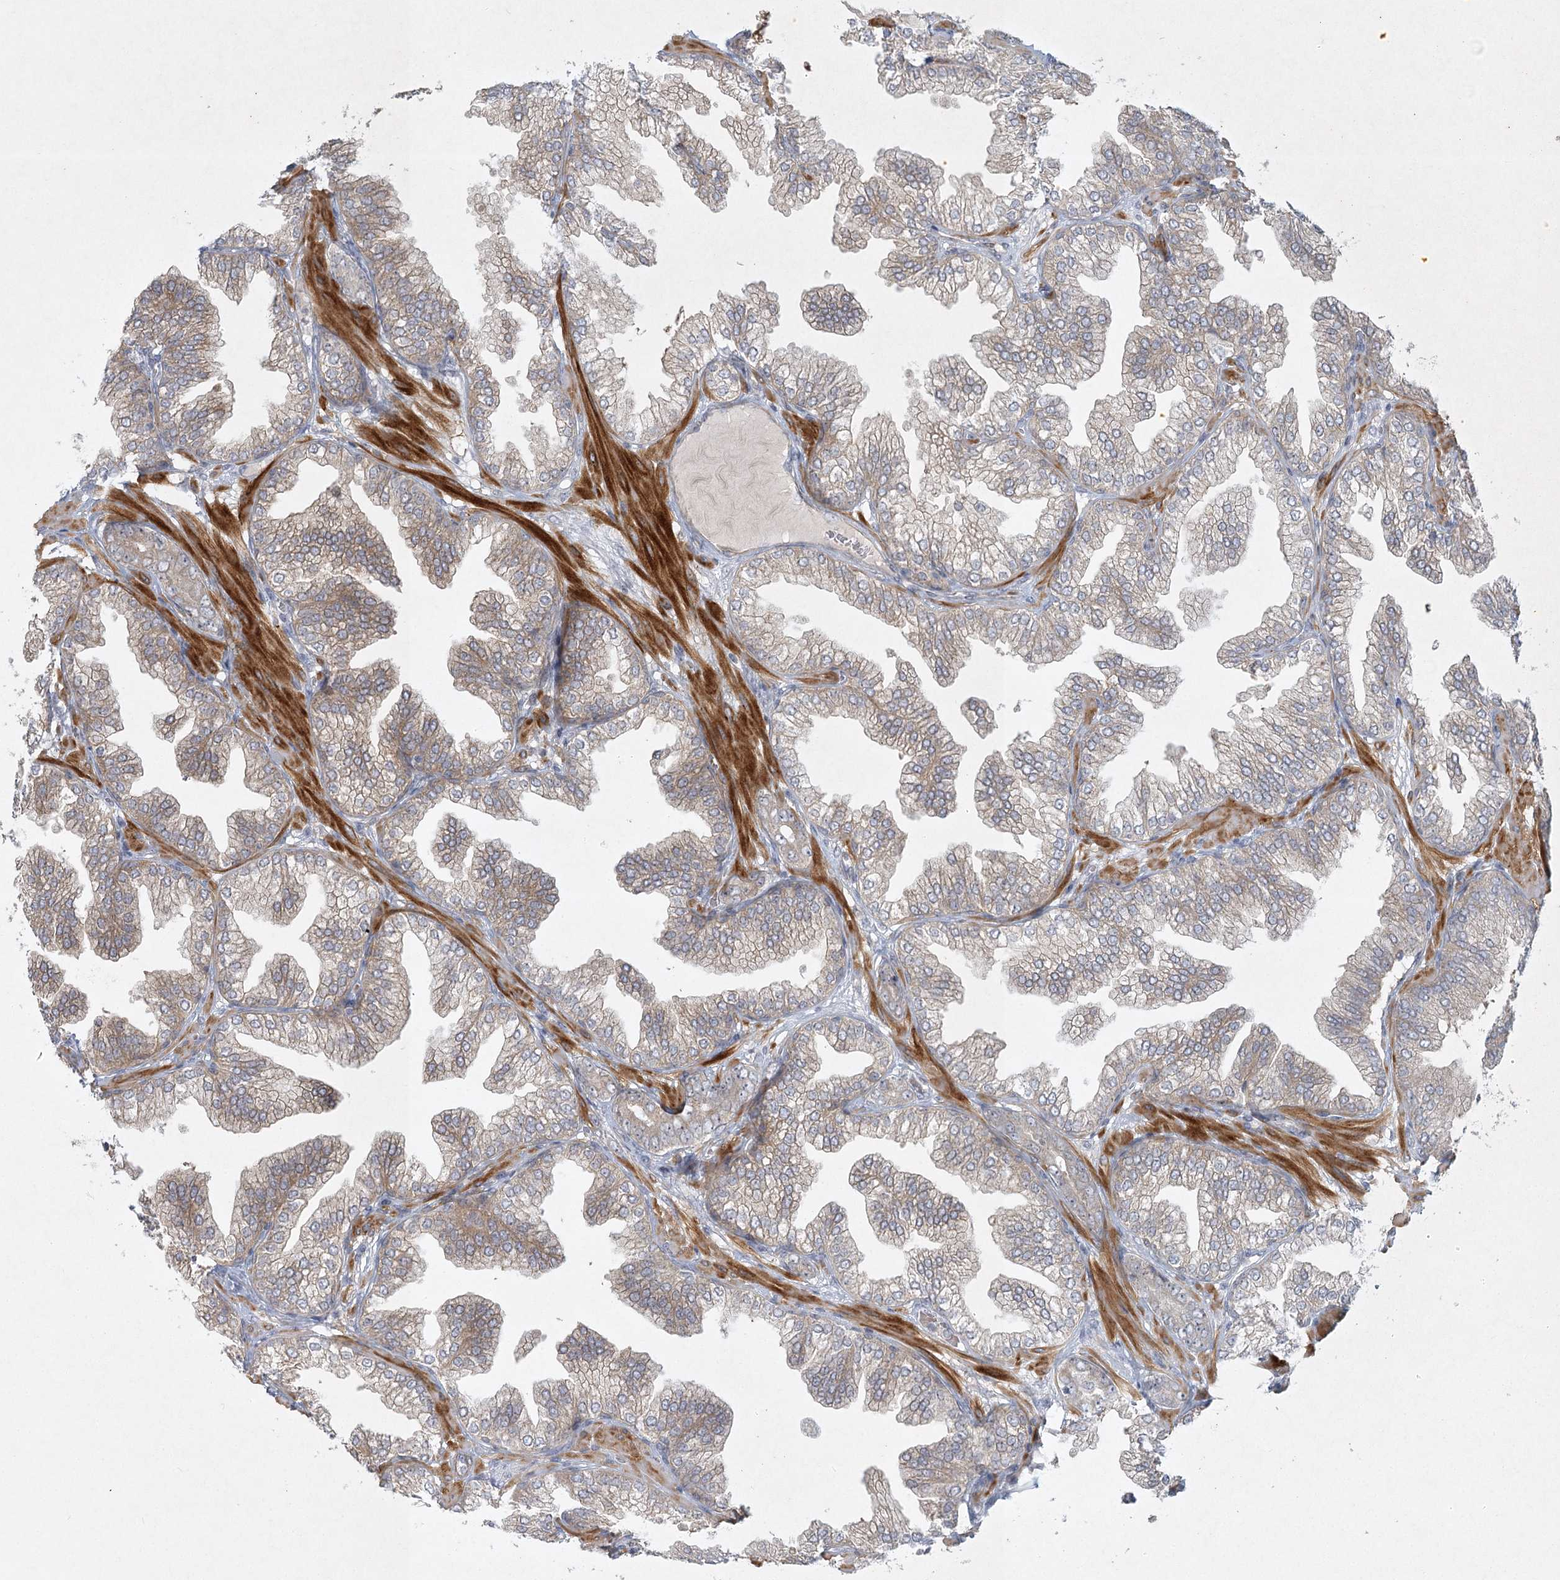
{"staining": {"intensity": "weak", "quantity": "25%-75%", "location": "cytoplasmic/membranous"}, "tissue": "prostate cancer", "cell_type": "Tumor cells", "image_type": "cancer", "snomed": [{"axis": "morphology", "description": "Adenocarcinoma, High grade"}, {"axis": "topography", "description": "Prostate"}], "caption": "Human prostate cancer stained with a protein marker exhibits weak staining in tumor cells.", "gene": "SH2D3A", "patient": {"sex": "male", "age": 58}}